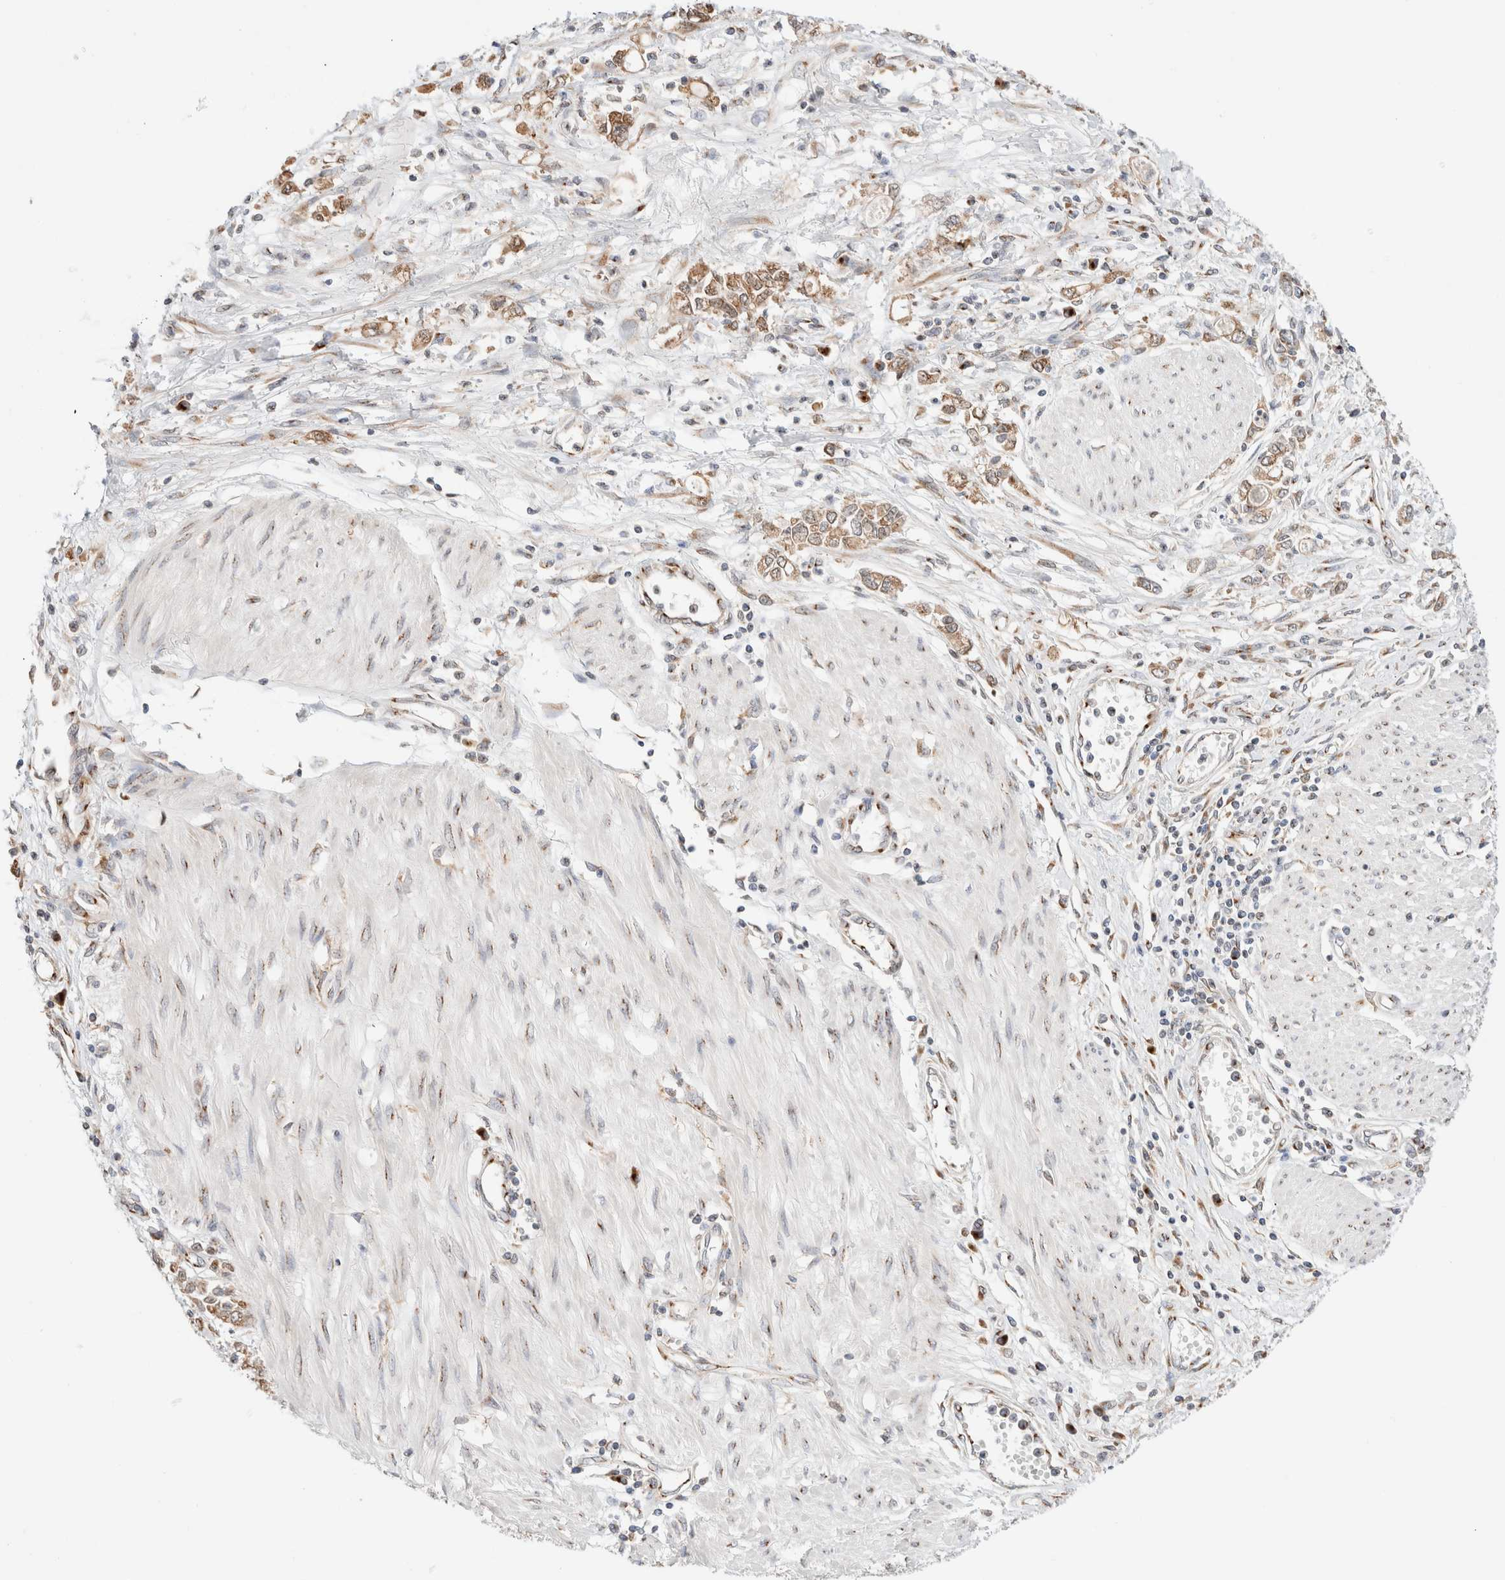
{"staining": {"intensity": "moderate", "quantity": ">75%", "location": "cytoplasmic/membranous"}, "tissue": "stomach cancer", "cell_type": "Tumor cells", "image_type": "cancer", "snomed": [{"axis": "morphology", "description": "Adenocarcinoma, NOS"}, {"axis": "topography", "description": "Stomach"}], "caption": "DAB (3,3'-diaminobenzidine) immunohistochemical staining of stomach cancer (adenocarcinoma) displays moderate cytoplasmic/membranous protein staining in about >75% of tumor cells. Immunohistochemistry stains the protein of interest in brown and the nuclei are stained blue.", "gene": "LMAN2L", "patient": {"sex": "female", "age": 76}}